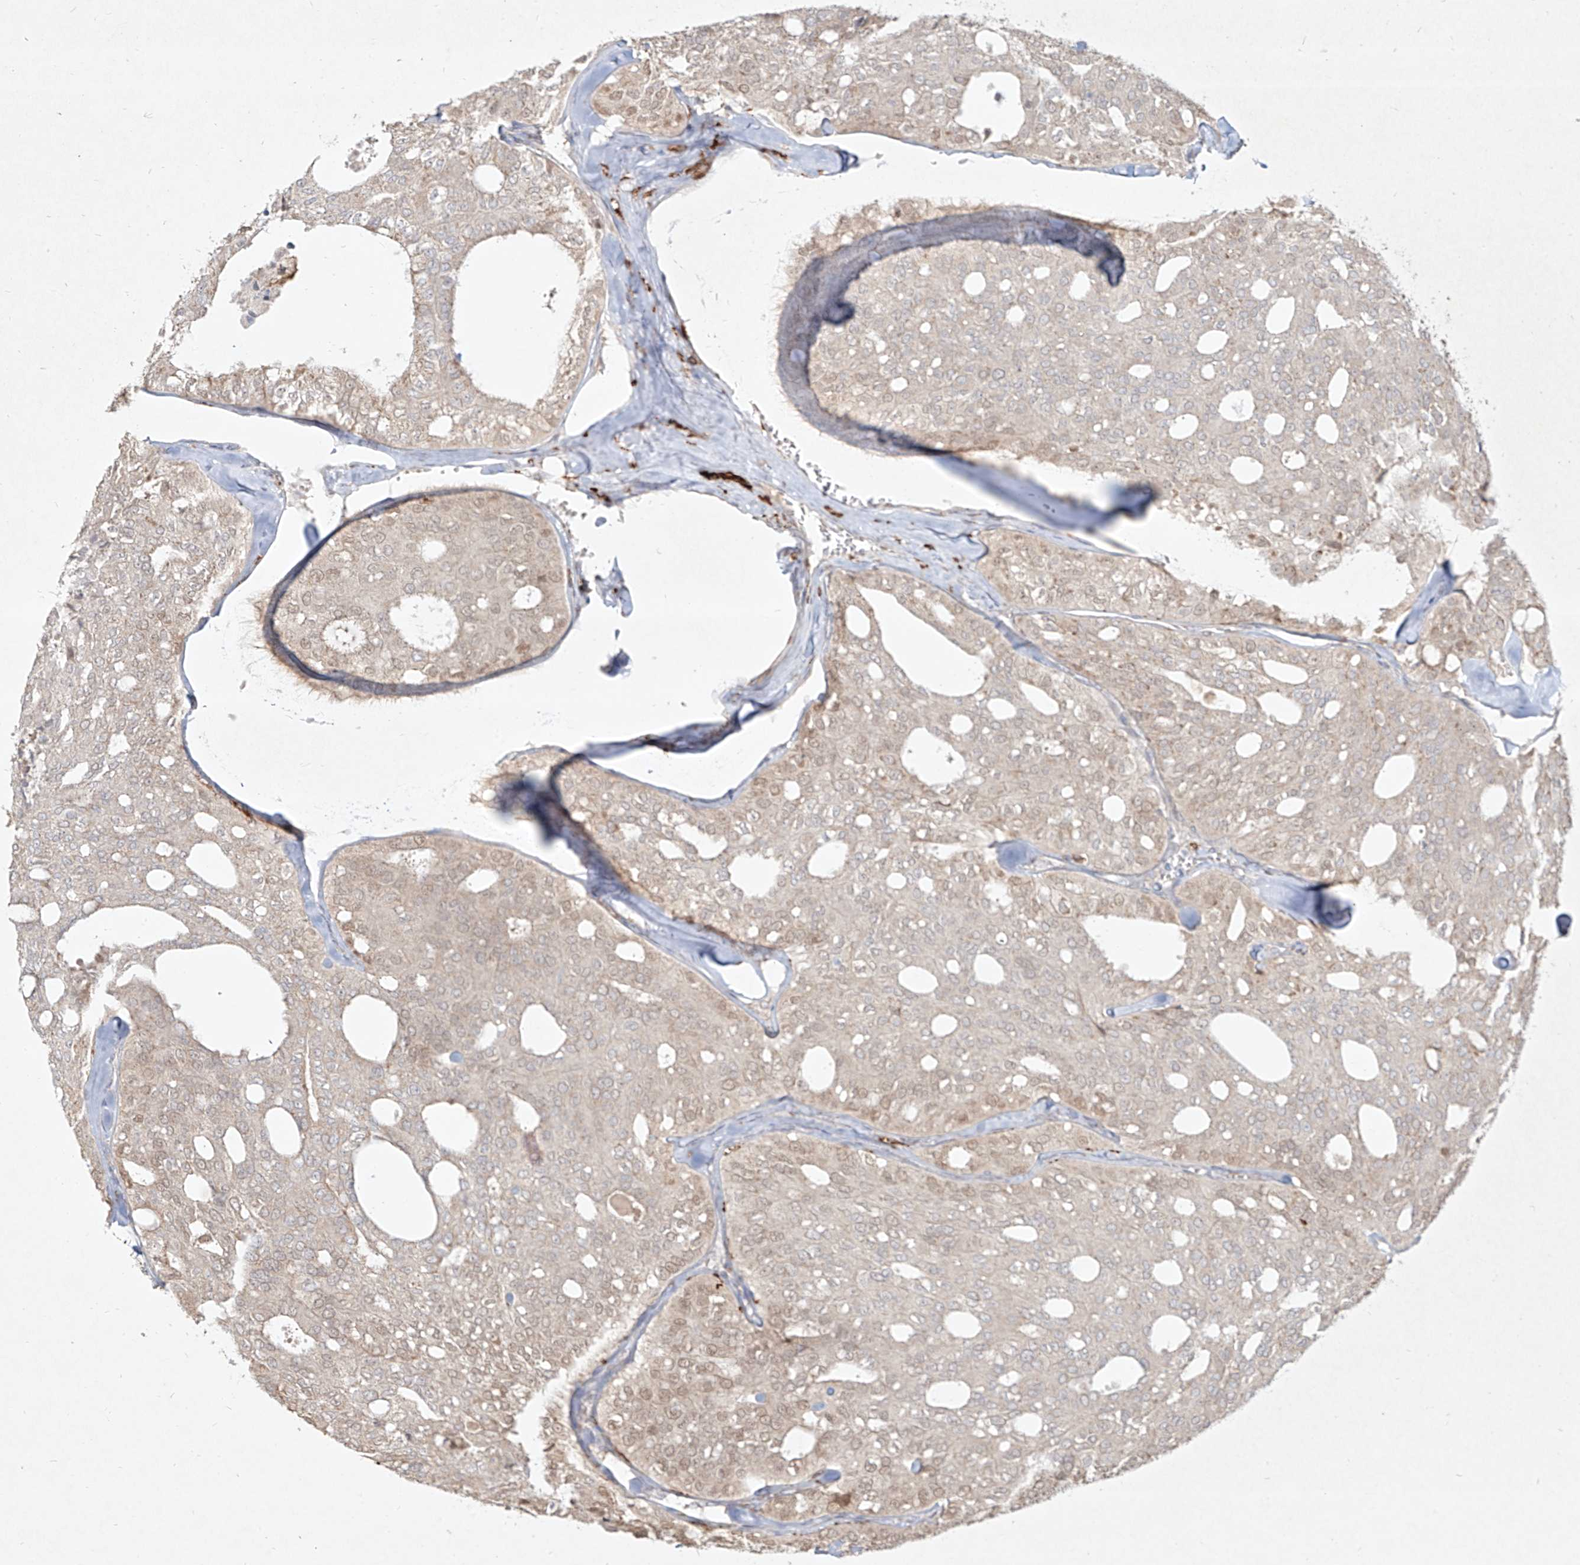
{"staining": {"intensity": "negative", "quantity": "none", "location": "none"}, "tissue": "thyroid cancer", "cell_type": "Tumor cells", "image_type": "cancer", "snomed": [{"axis": "morphology", "description": "Follicular adenoma carcinoma, NOS"}, {"axis": "topography", "description": "Thyroid gland"}], "caption": "Human thyroid follicular adenoma carcinoma stained for a protein using immunohistochemistry demonstrates no positivity in tumor cells.", "gene": "CD209", "patient": {"sex": "male", "age": 75}}